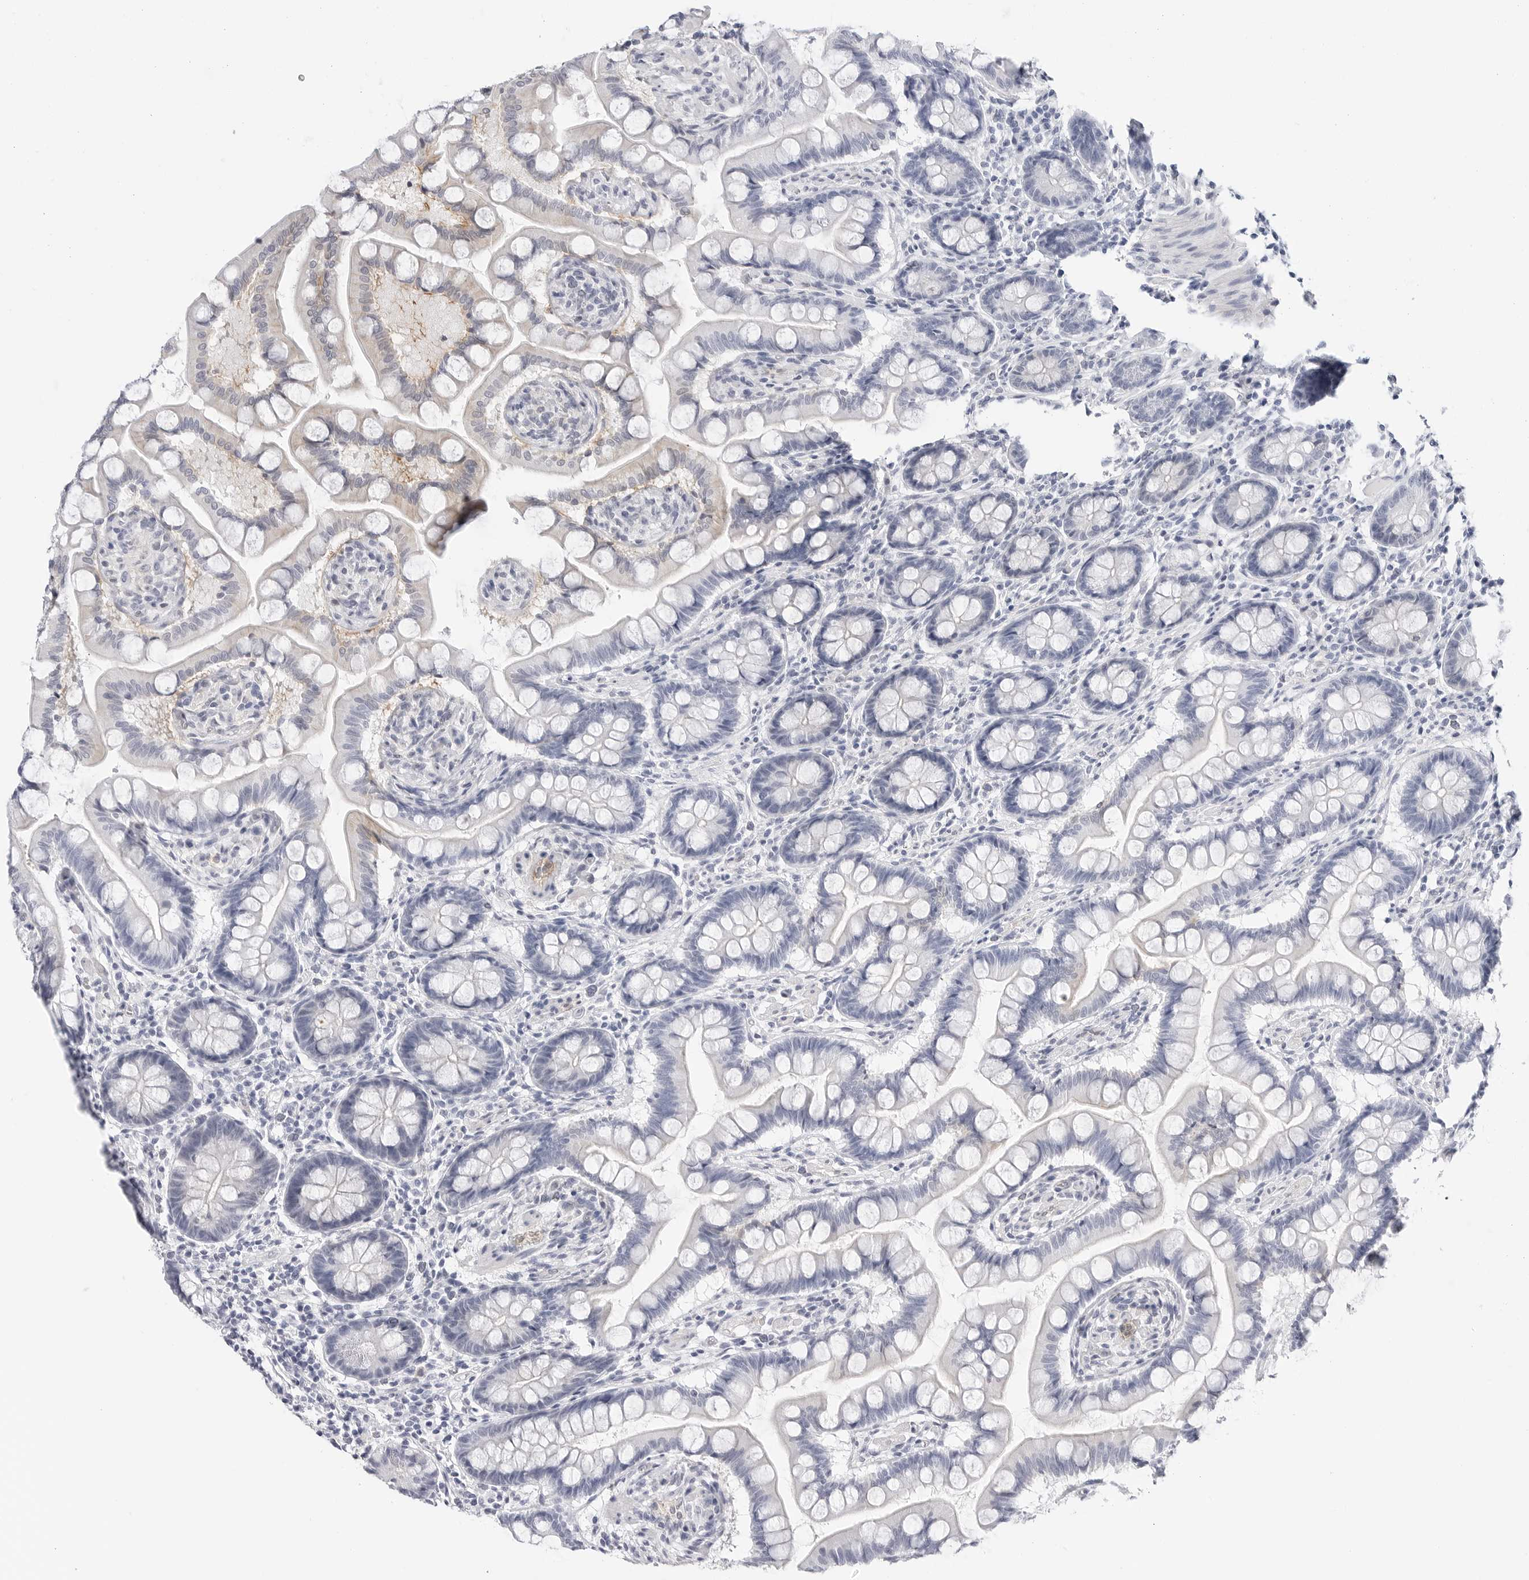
{"staining": {"intensity": "weak", "quantity": "<25%", "location": "cytoplasmic/membranous"}, "tissue": "small intestine", "cell_type": "Glandular cells", "image_type": "normal", "snomed": [{"axis": "morphology", "description": "Normal tissue, NOS"}, {"axis": "topography", "description": "Small intestine"}], "caption": "Immunohistochemistry of benign human small intestine reveals no expression in glandular cells.", "gene": "SLC19A1", "patient": {"sex": "male", "age": 41}}